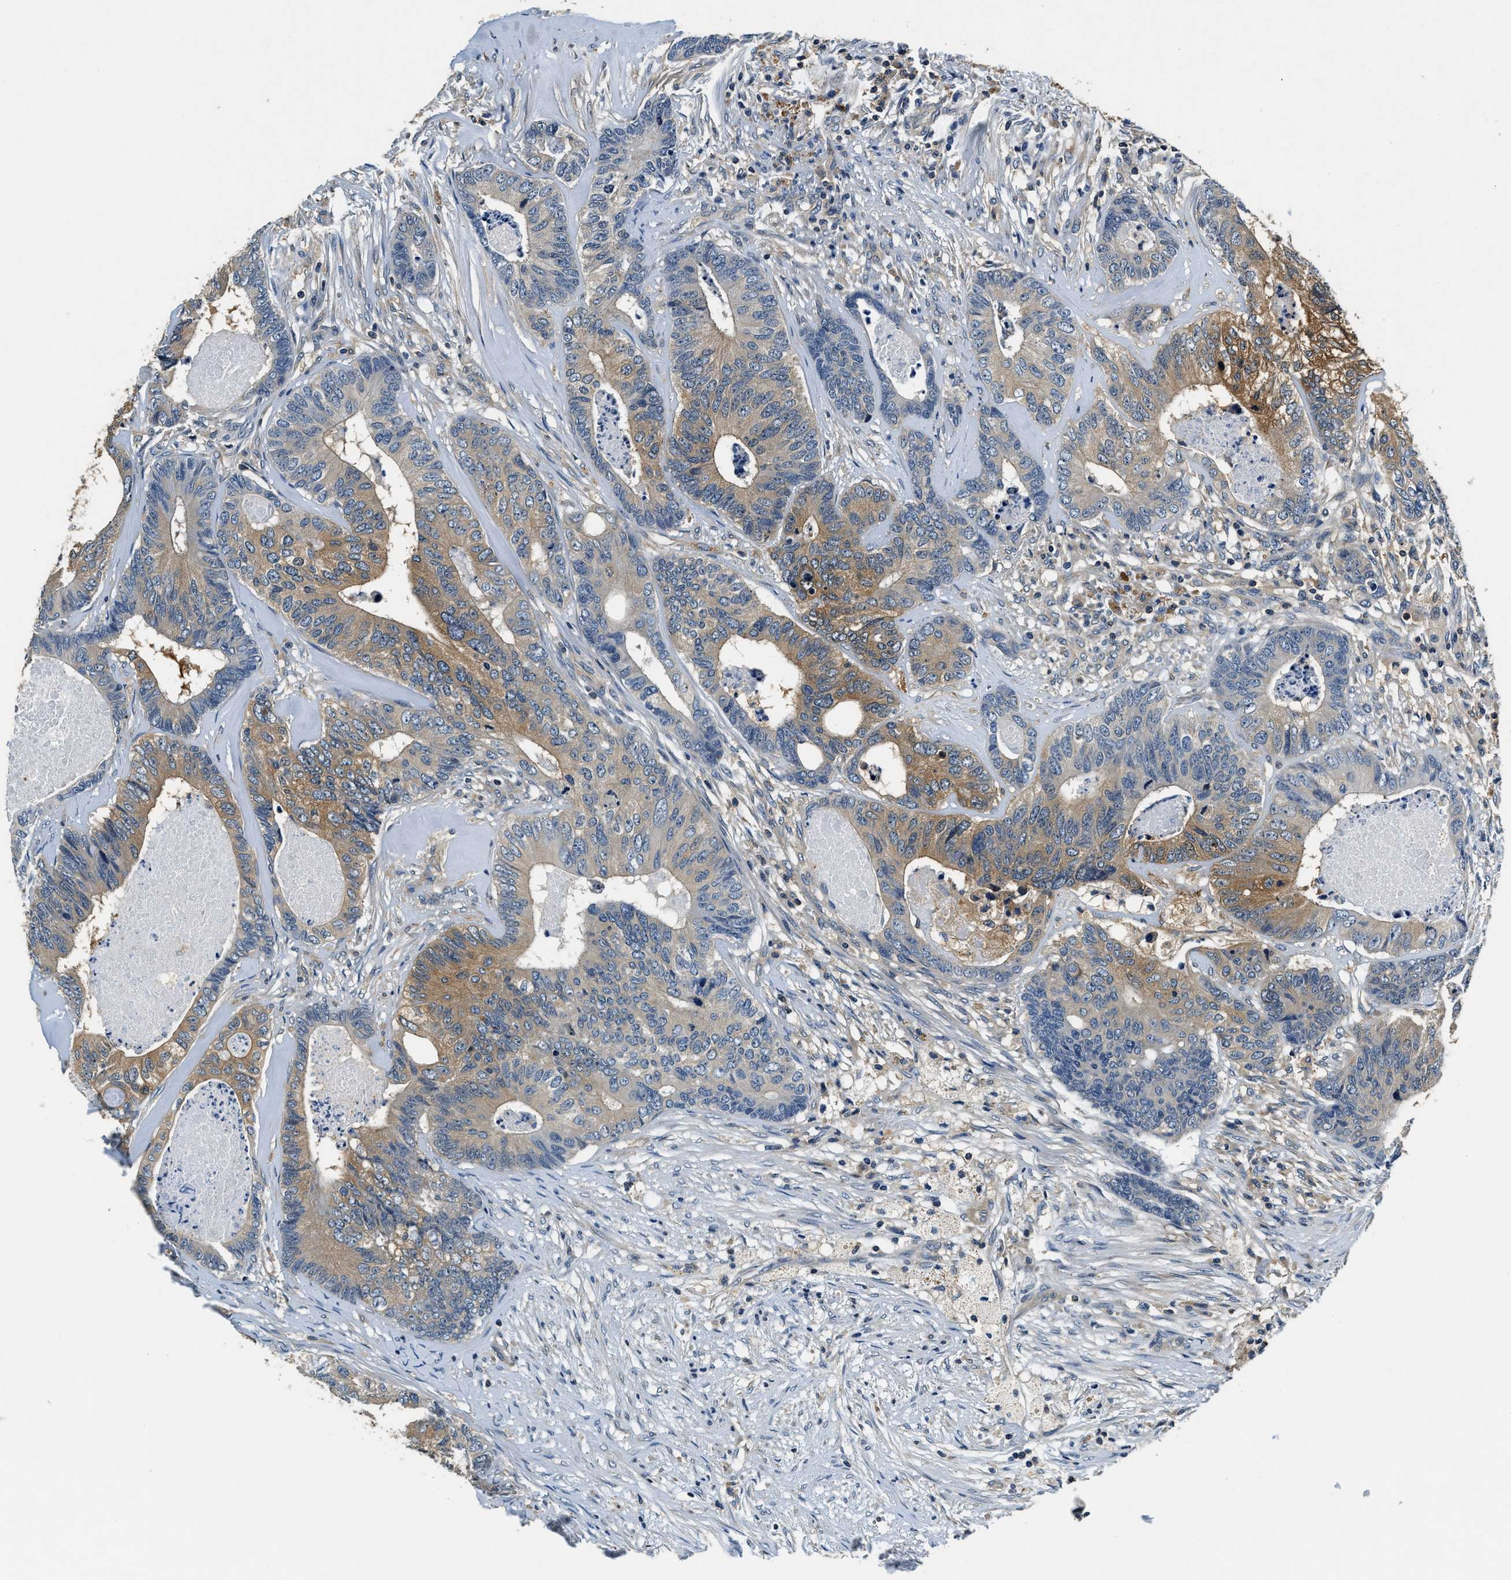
{"staining": {"intensity": "moderate", "quantity": ">75%", "location": "cytoplasmic/membranous"}, "tissue": "colorectal cancer", "cell_type": "Tumor cells", "image_type": "cancer", "snomed": [{"axis": "morphology", "description": "Adenocarcinoma, NOS"}, {"axis": "topography", "description": "Colon"}], "caption": "Moderate cytoplasmic/membranous staining for a protein is appreciated in about >75% of tumor cells of colorectal adenocarcinoma using immunohistochemistry.", "gene": "RESF1", "patient": {"sex": "female", "age": 67}}